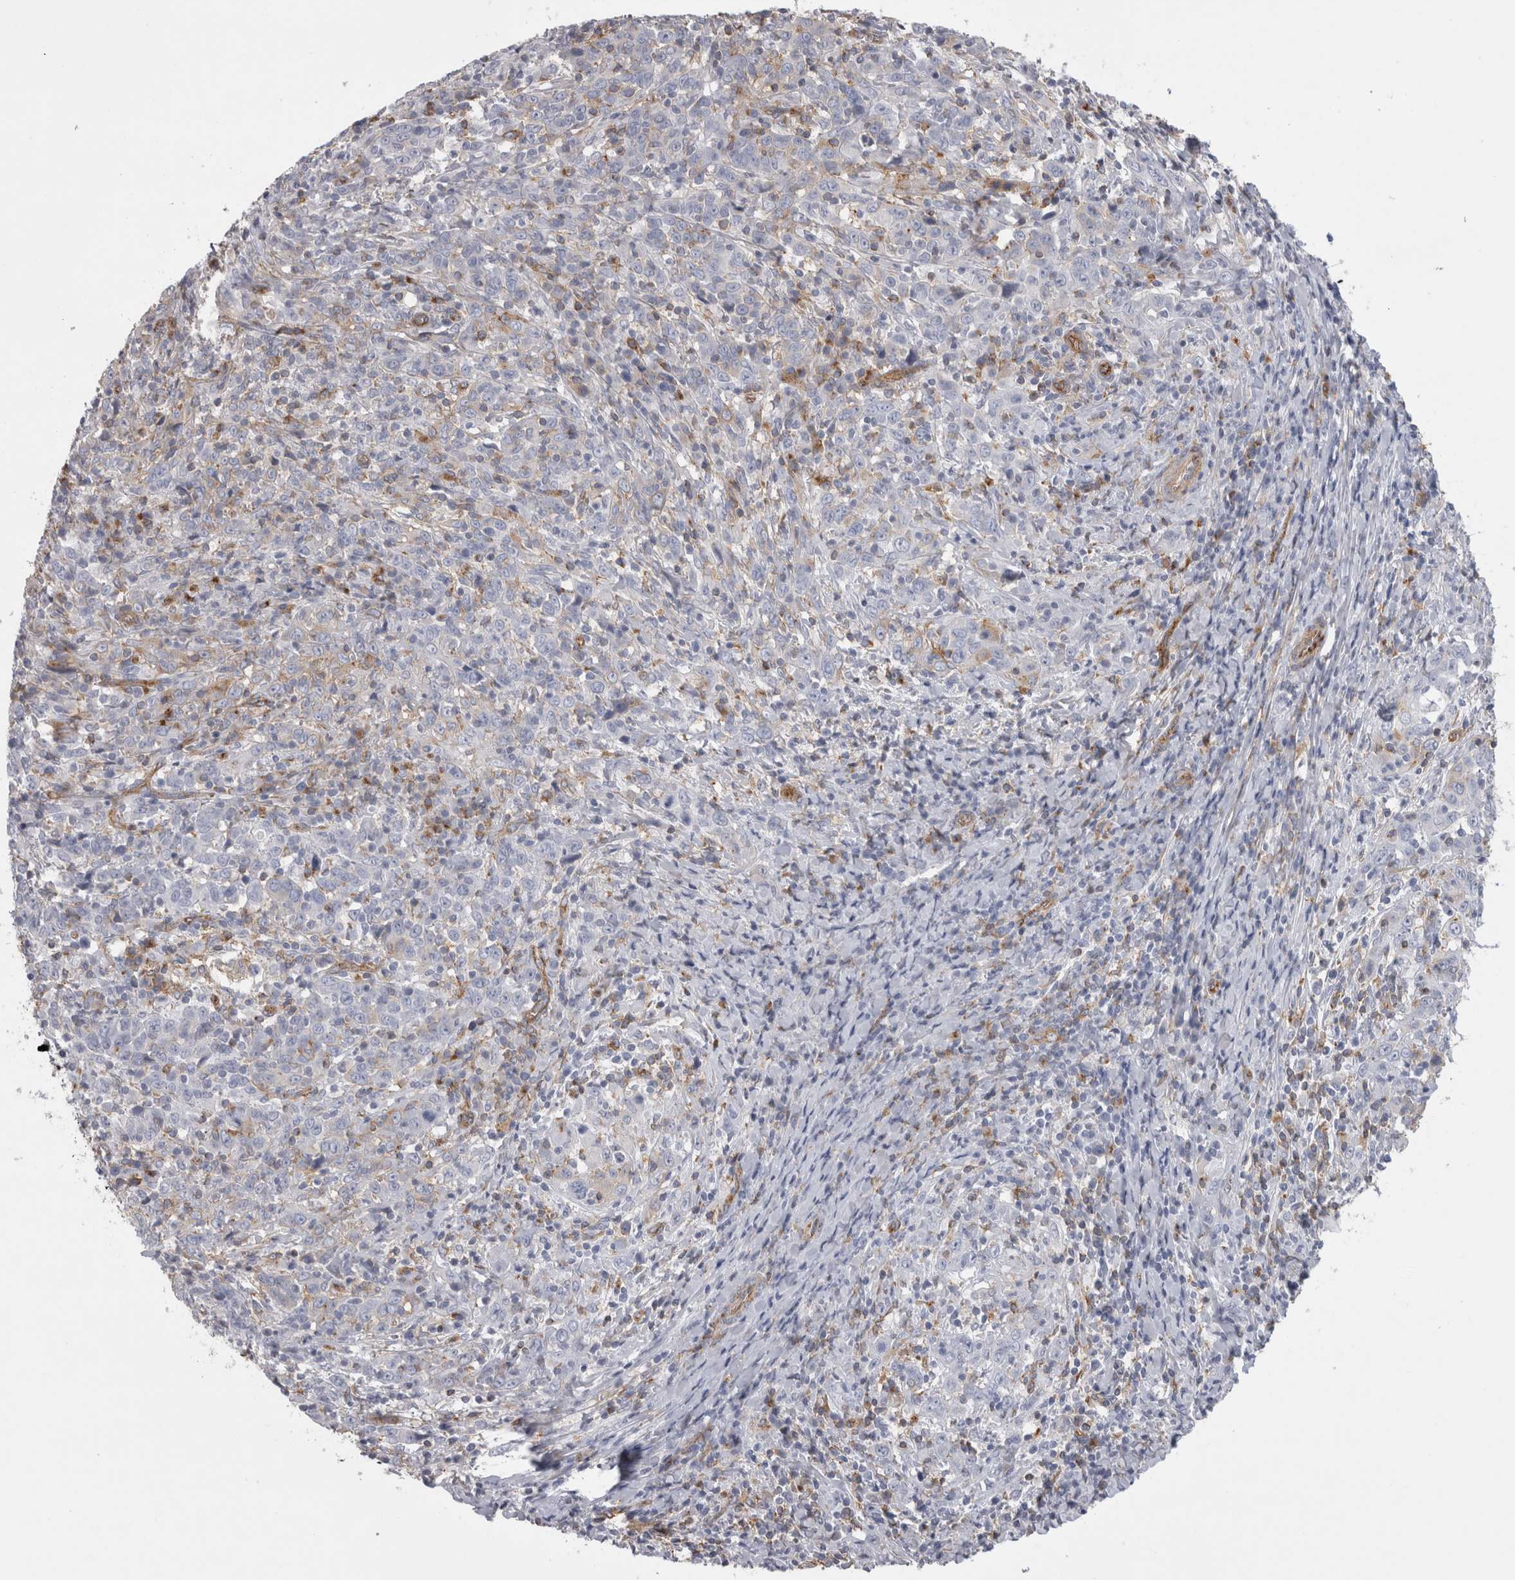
{"staining": {"intensity": "negative", "quantity": "none", "location": "none"}, "tissue": "cervical cancer", "cell_type": "Tumor cells", "image_type": "cancer", "snomed": [{"axis": "morphology", "description": "Squamous cell carcinoma, NOS"}, {"axis": "topography", "description": "Cervix"}], "caption": "Squamous cell carcinoma (cervical) was stained to show a protein in brown. There is no significant staining in tumor cells.", "gene": "ATXN3", "patient": {"sex": "female", "age": 46}}